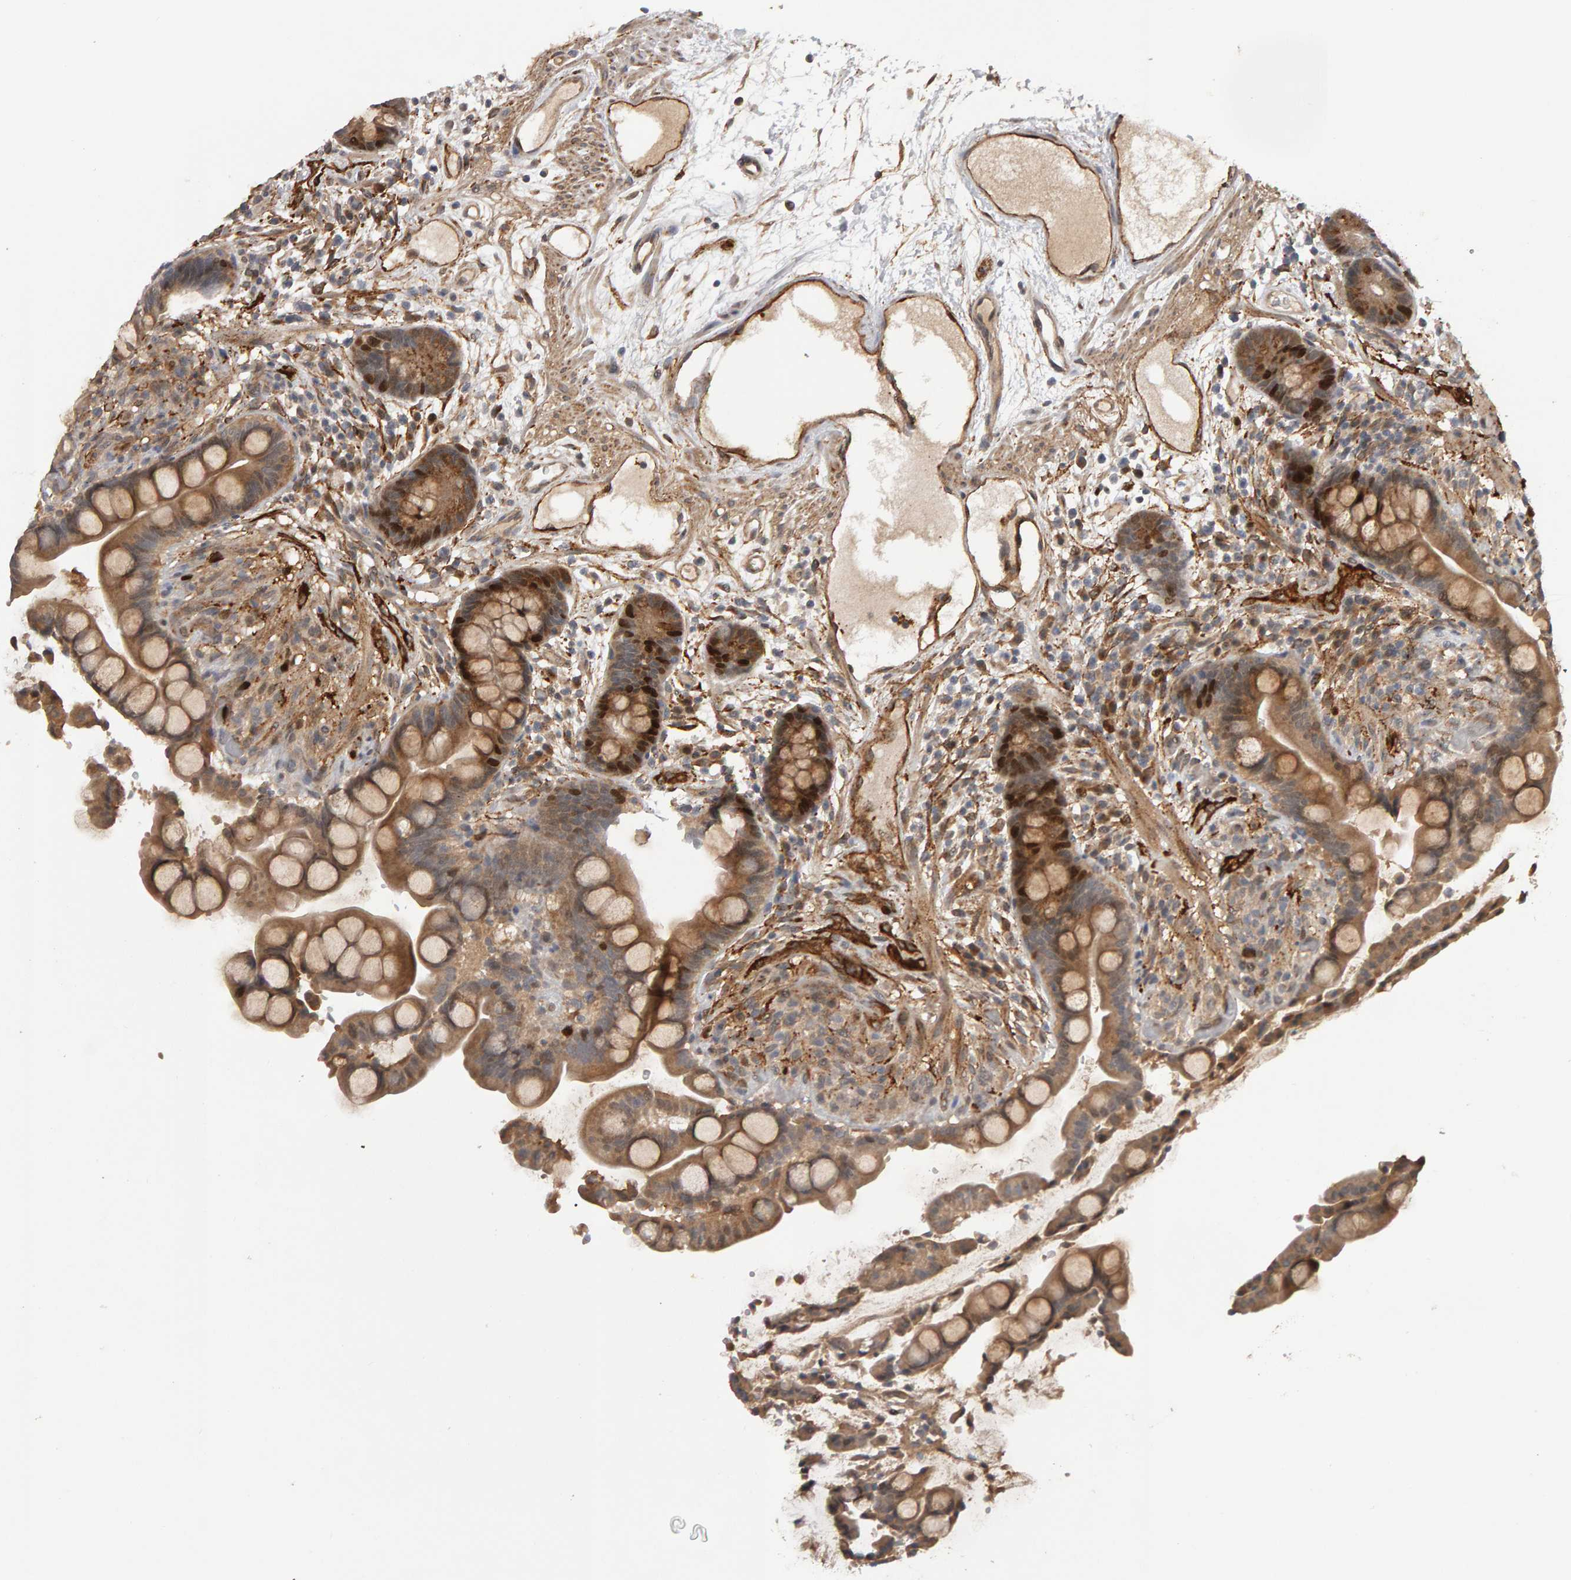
{"staining": {"intensity": "strong", "quantity": ">75%", "location": "cytoplasmic/membranous"}, "tissue": "colon", "cell_type": "Endothelial cells", "image_type": "normal", "snomed": [{"axis": "morphology", "description": "Normal tissue, NOS"}, {"axis": "topography", "description": "Colon"}], "caption": "A brown stain shows strong cytoplasmic/membranous positivity of a protein in endothelial cells of unremarkable colon.", "gene": "CDCA5", "patient": {"sex": "male", "age": 73}}